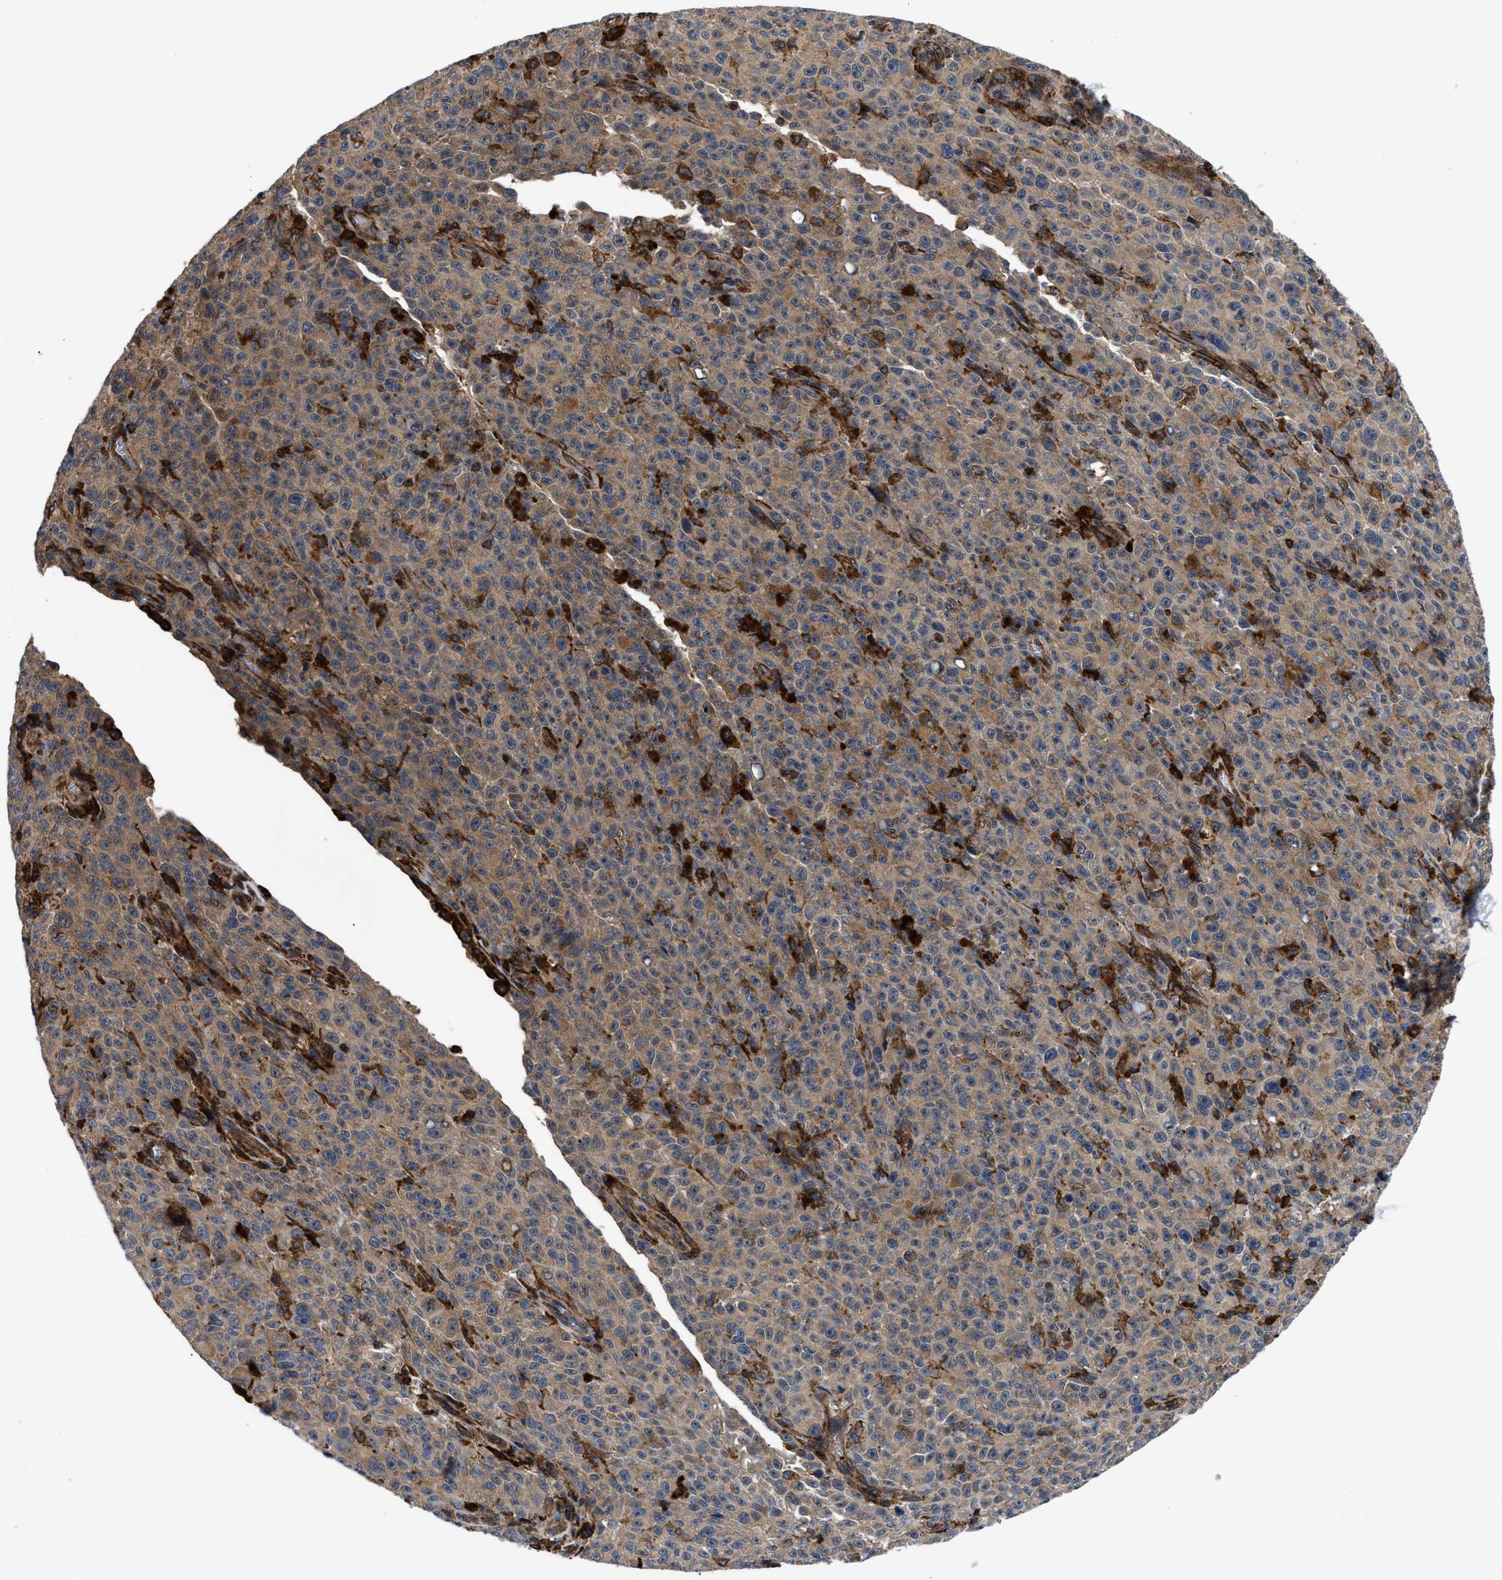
{"staining": {"intensity": "moderate", "quantity": ">75%", "location": "cytoplasmic/membranous"}, "tissue": "melanoma", "cell_type": "Tumor cells", "image_type": "cancer", "snomed": [{"axis": "morphology", "description": "Malignant melanoma, NOS"}, {"axis": "topography", "description": "Skin"}], "caption": "Melanoma was stained to show a protein in brown. There is medium levels of moderate cytoplasmic/membranous positivity in about >75% of tumor cells. The staining was performed using DAB, with brown indicating positive protein expression. Nuclei are stained blue with hematoxylin.", "gene": "SPAST", "patient": {"sex": "female", "age": 82}}